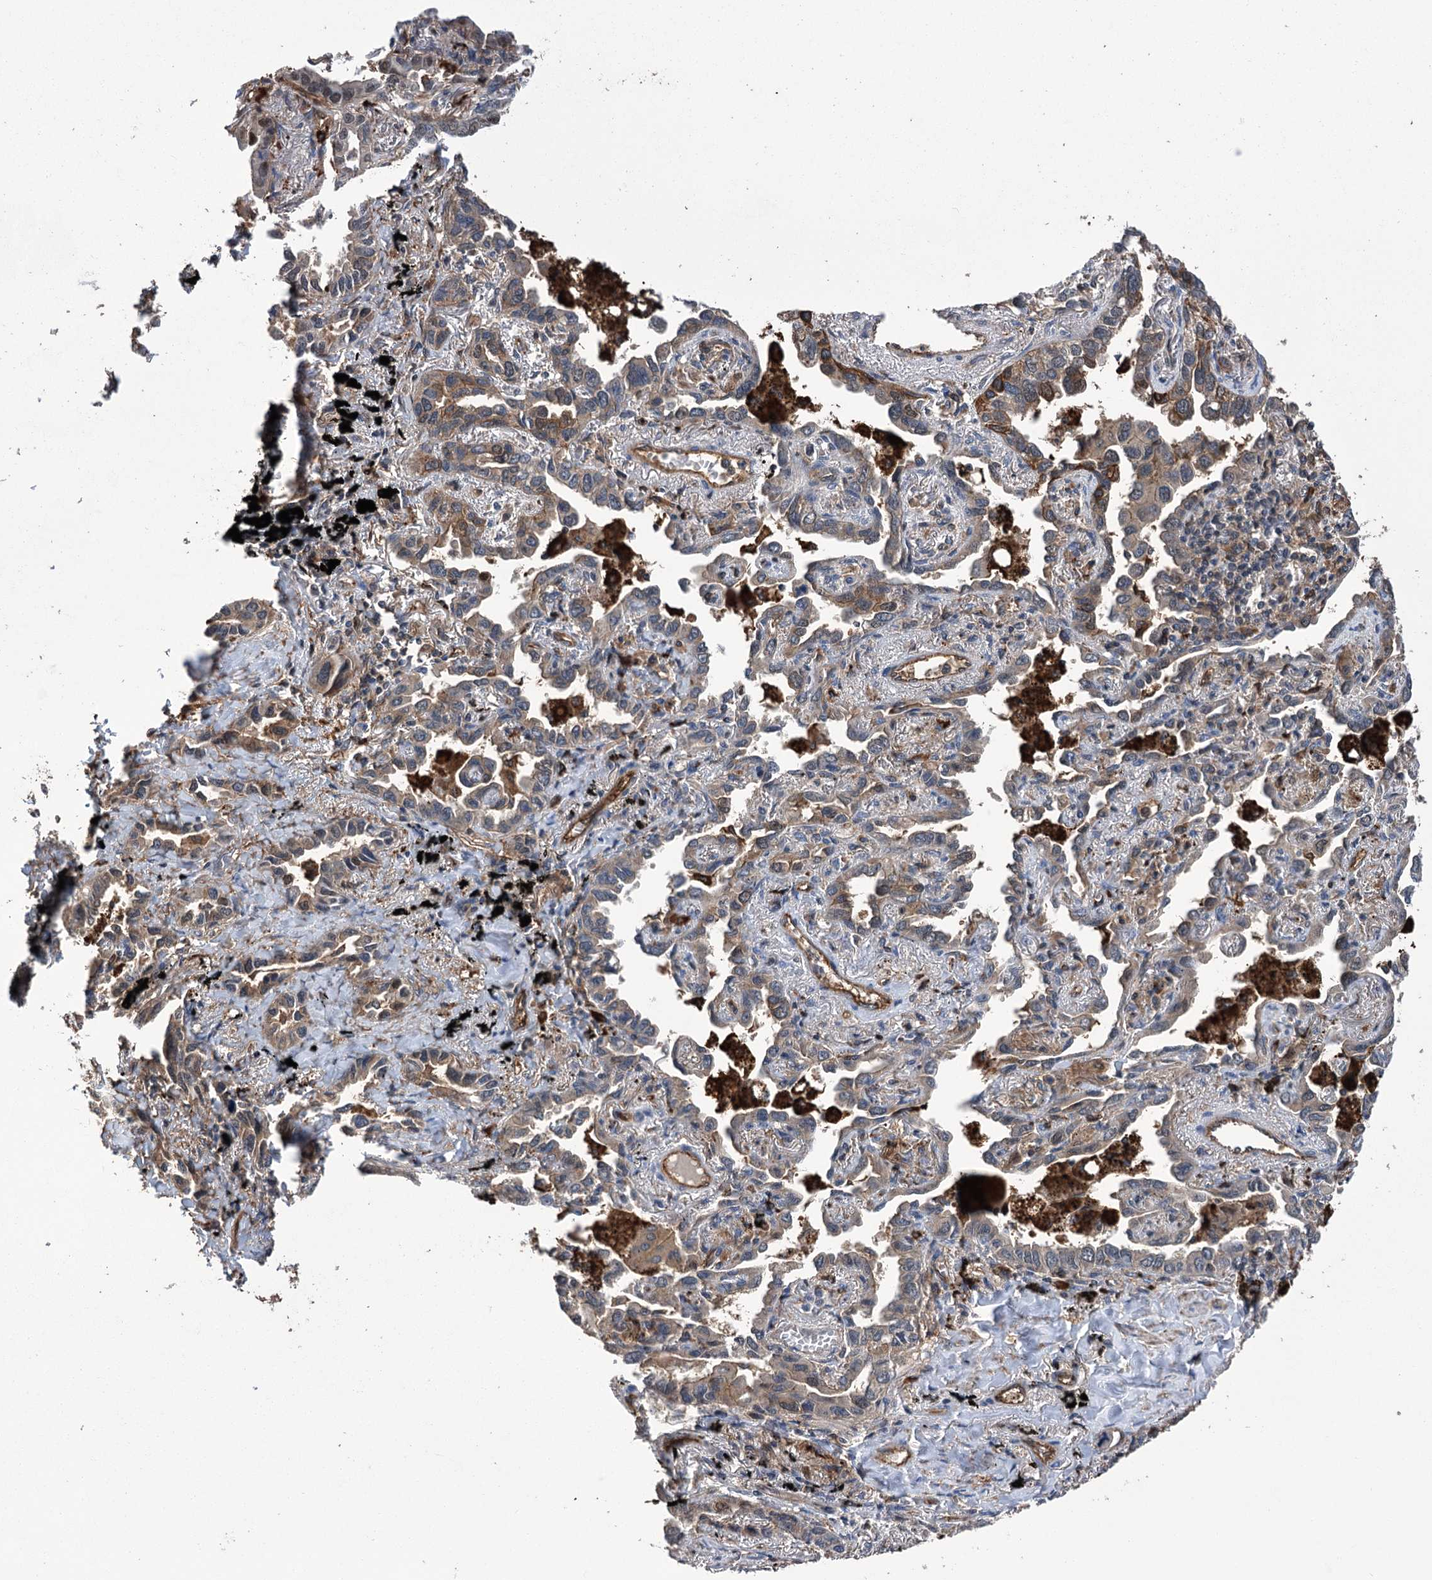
{"staining": {"intensity": "weak", "quantity": "25%-75%", "location": "cytoplasmic/membranous"}, "tissue": "lung cancer", "cell_type": "Tumor cells", "image_type": "cancer", "snomed": [{"axis": "morphology", "description": "Adenocarcinoma, NOS"}, {"axis": "topography", "description": "Lung"}], "caption": "Adenocarcinoma (lung) stained with immunohistochemistry displays weak cytoplasmic/membranous positivity in about 25%-75% of tumor cells. The staining was performed using DAB to visualize the protein expression in brown, while the nuclei were stained in blue with hematoxylin (Magnification: 20x).", "gene": "DPP3", "patient": {"sex": "male", "age": 67}}